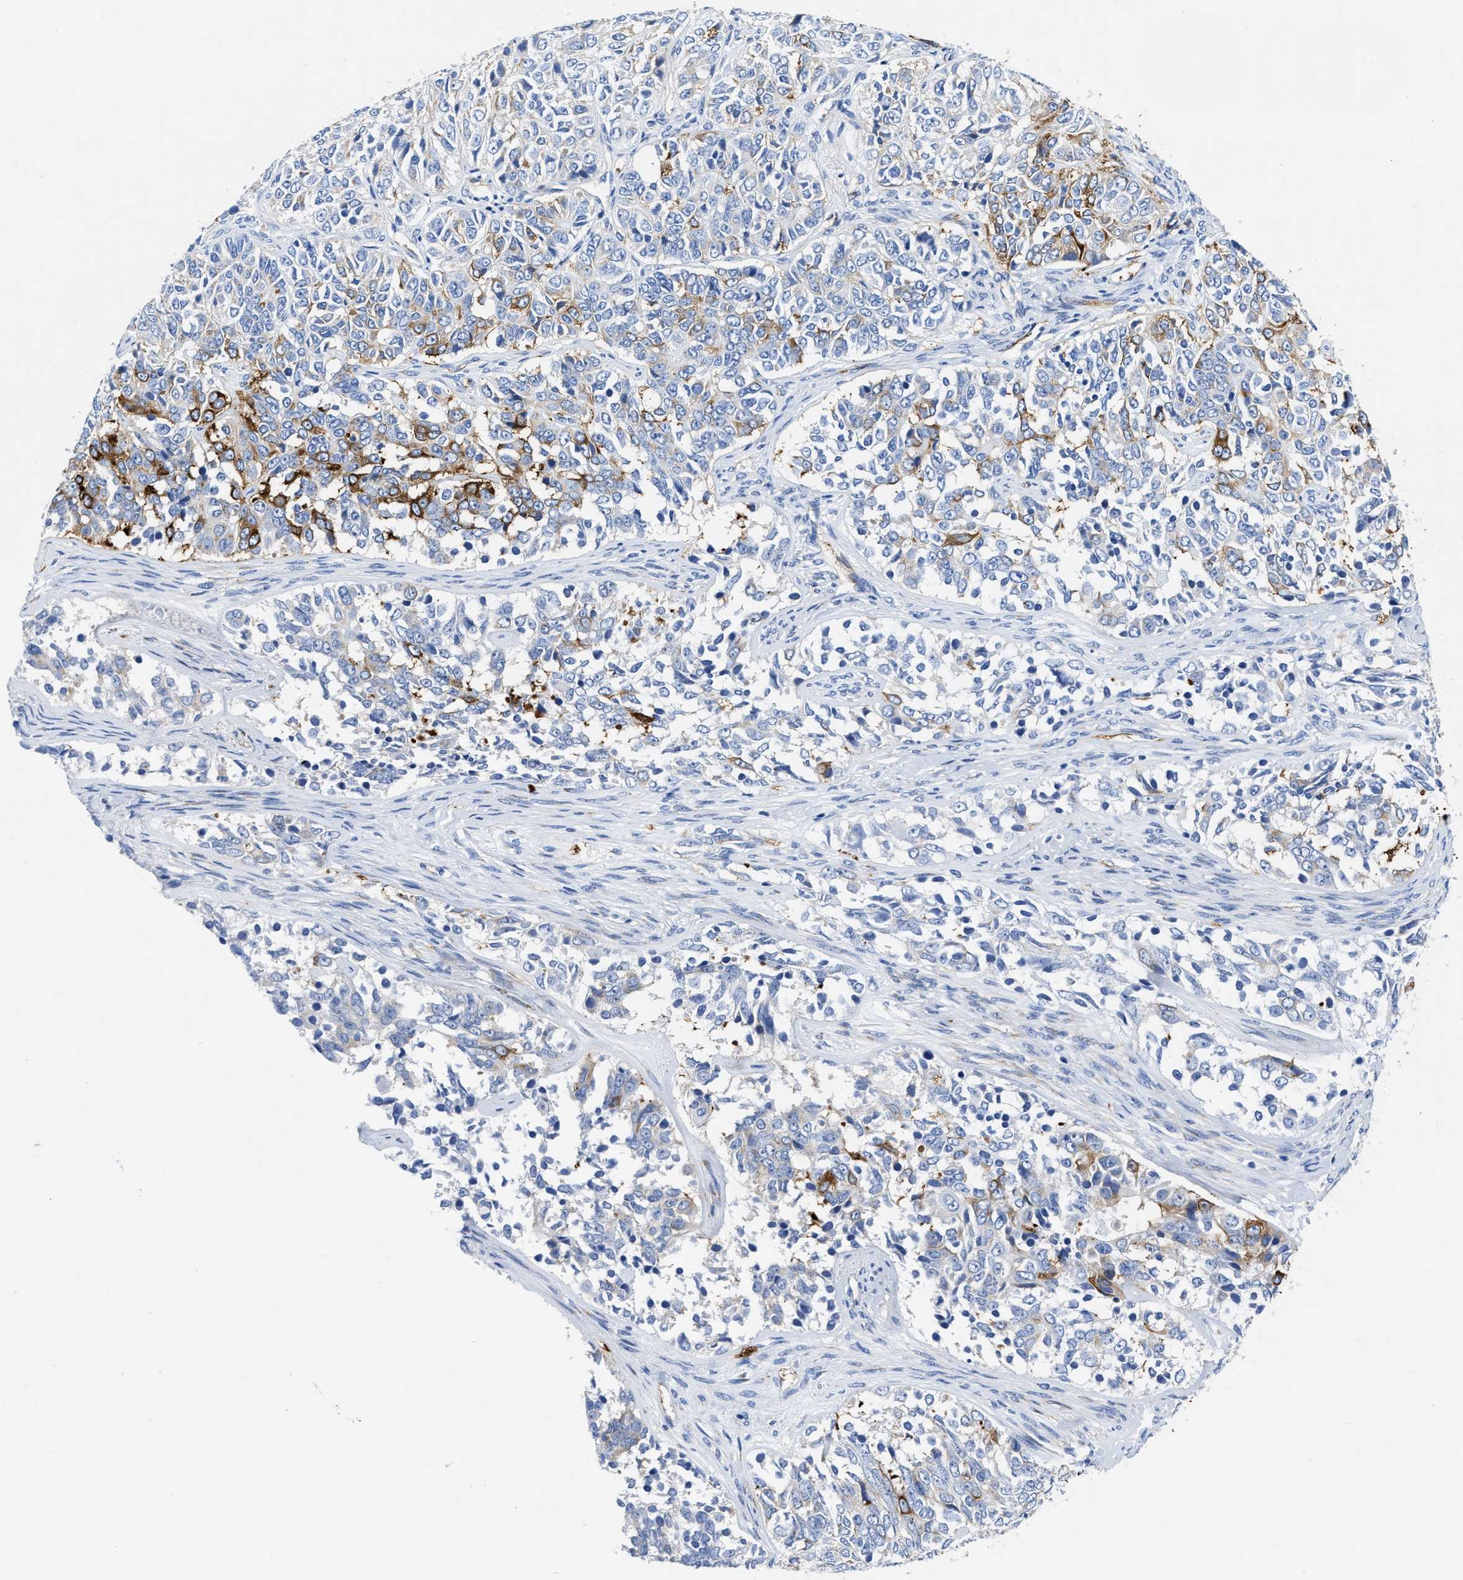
{"staining": {"intensity": "moderate", "quantity": "<25%", "location": "cytoplasmic/membranous"}, "tissue": "ovarian cancer", "cell_type": "Tumor cells", "image_type": "cancer", "snomed": [{"axis": "morphology", "description": "Carcinoma, endometroid"}, {"axis": "topography", "description": "Ovary"}], "caption": "This photomicrograph shows endometroid carcinoma (ovarian) stained with immunohistochemistry (IHC) to label a protein in brown. The cytoplasmic/membranous of tumor cells show moderate positivity for the protein. Nuclei are counter-stained blue.", "gene": "TVP23B", "patient": {"sex": "female", "age": 51}}